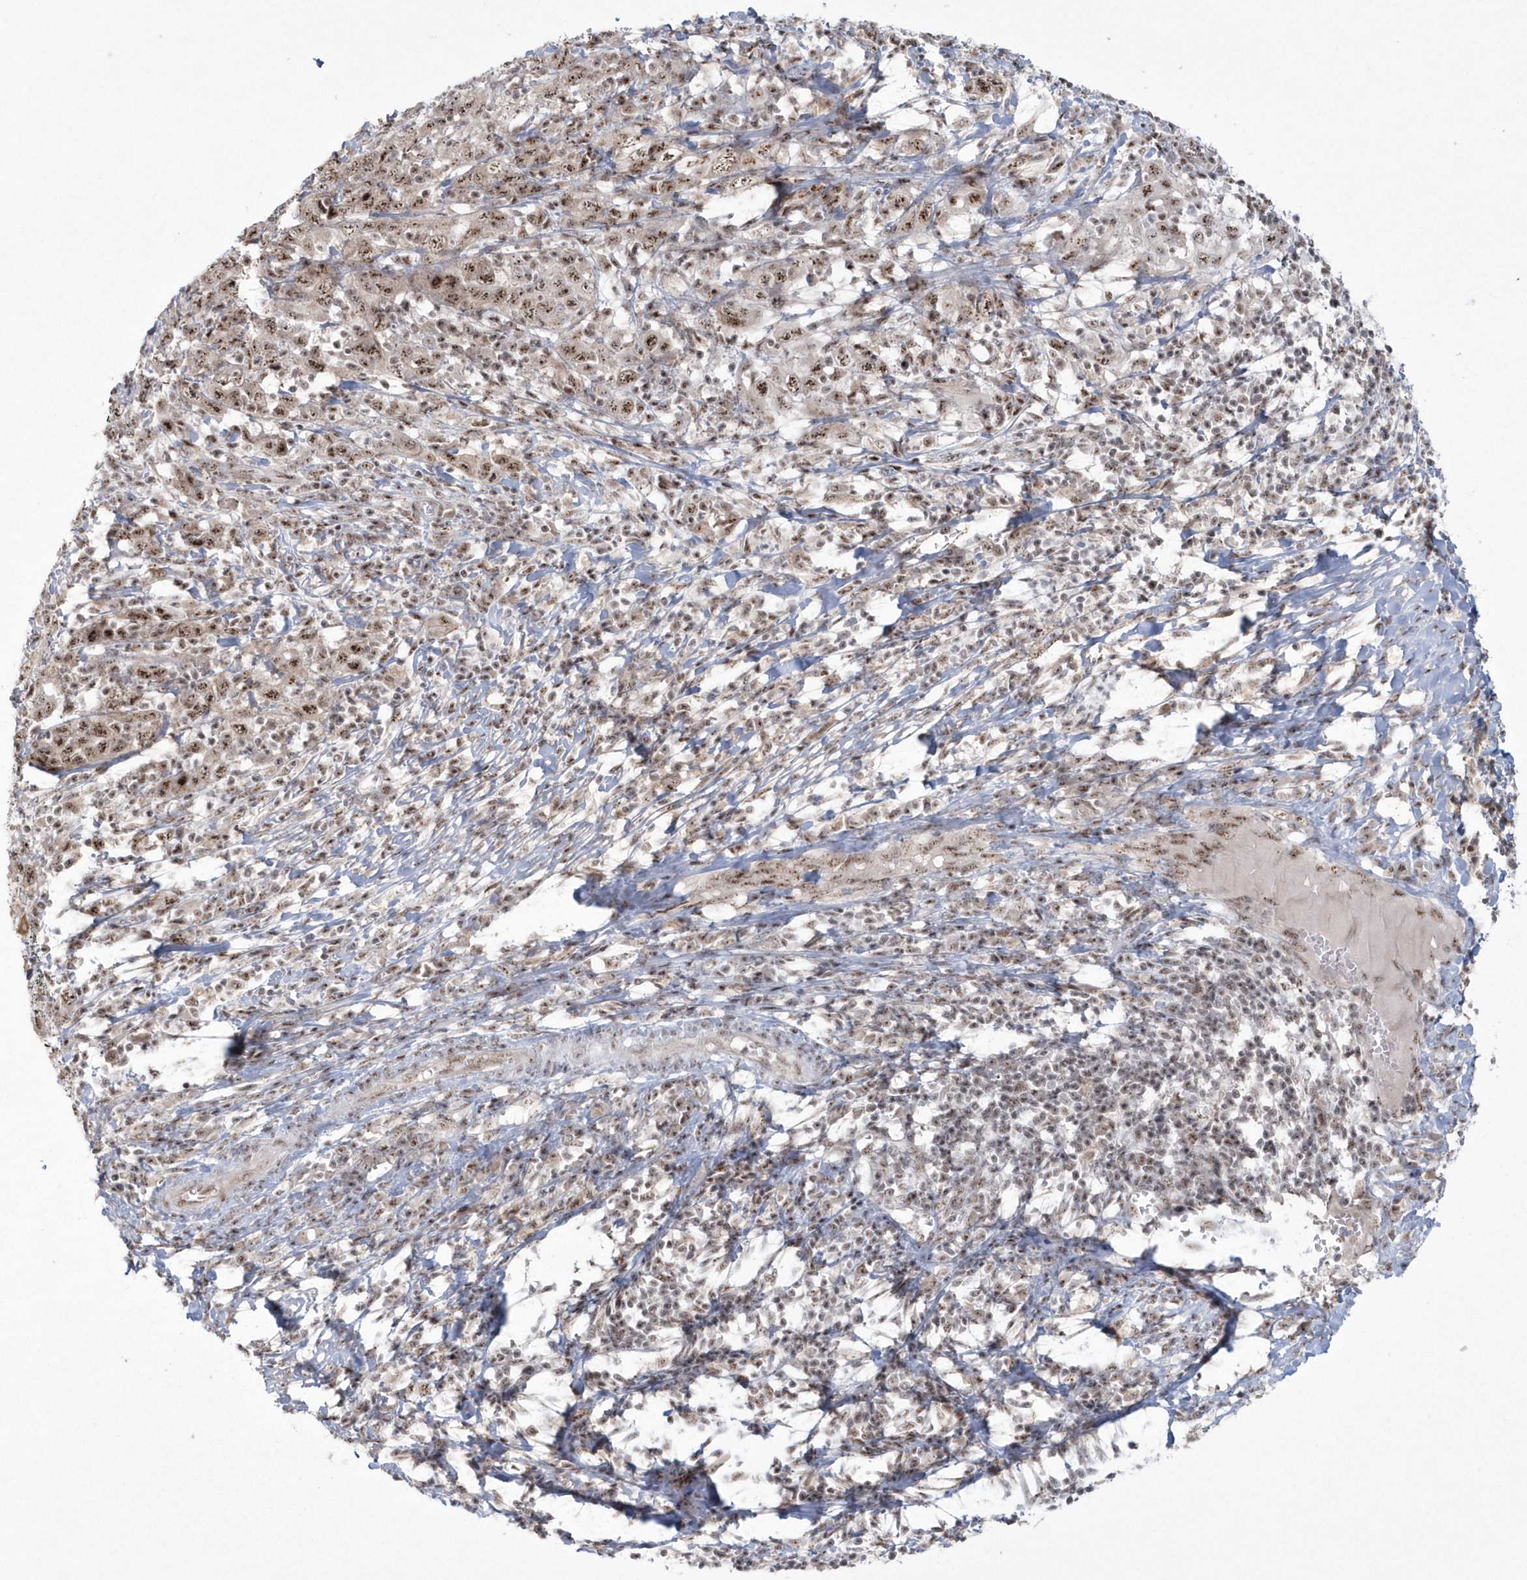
{"staining": {"intensity": "moderate", "quantity": ">75%", "location": "nuclear"}, "tissue": "cervical cancer", "cell_type": "Tumor cells", "image_type": "cancer", "snomed": [{"axis": "morphology", "description": "Squamous cell carcinoma, NOS"}, {"axis": "topography", "description": "Cervix"}], "caption": "Immunohistochemical staining of cervical squamous cell carcinoma displays medium levels of moderate nuclear protein positivity in approximately >75% of tumor cells.", "gene": "KDM6B", "patient": {"sex": "female", "age": 46}}